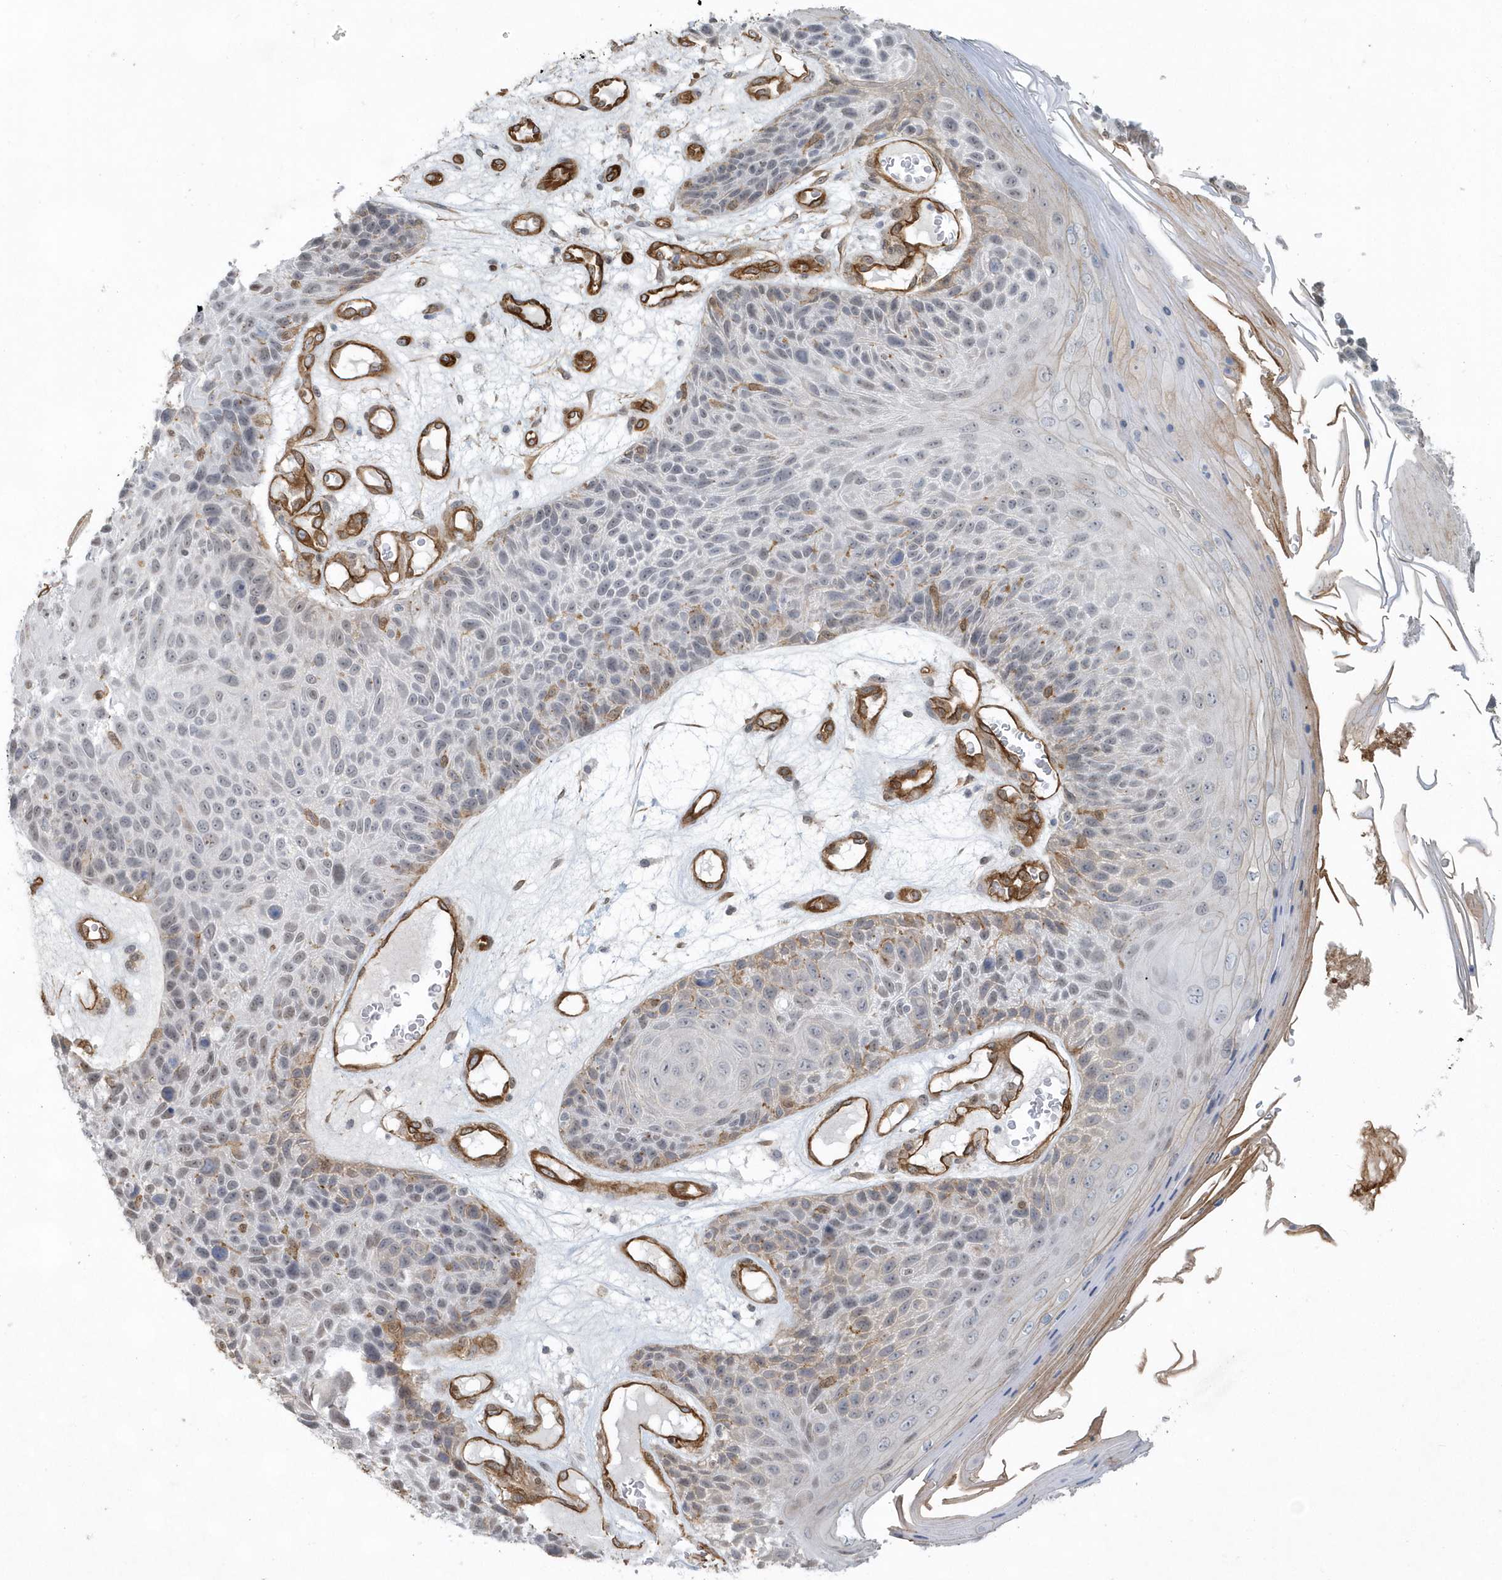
{"staining": {"intensity": "weak", "quantity": "<25%", "location": "cytoplasmic/membranous,nuclear"}, "tissue": "skin cancer", "cell_type": "Tumor cells", "image_type": "cancer", "snomed": [{"axis": "morphology", "description": "Squamous cell carcinoma, NOS"}, {"axis": "topography", "description": "Skin"}], "caption": "IHC image of human skin cancer stained for a protein (brown), which demonstrates no expression in tumor cells. (DAB immunohistochemistry (IHC) with hematoxylin counter stain).", "gene": "RAI14", "patient": {"sex": "female", "age": 88}}